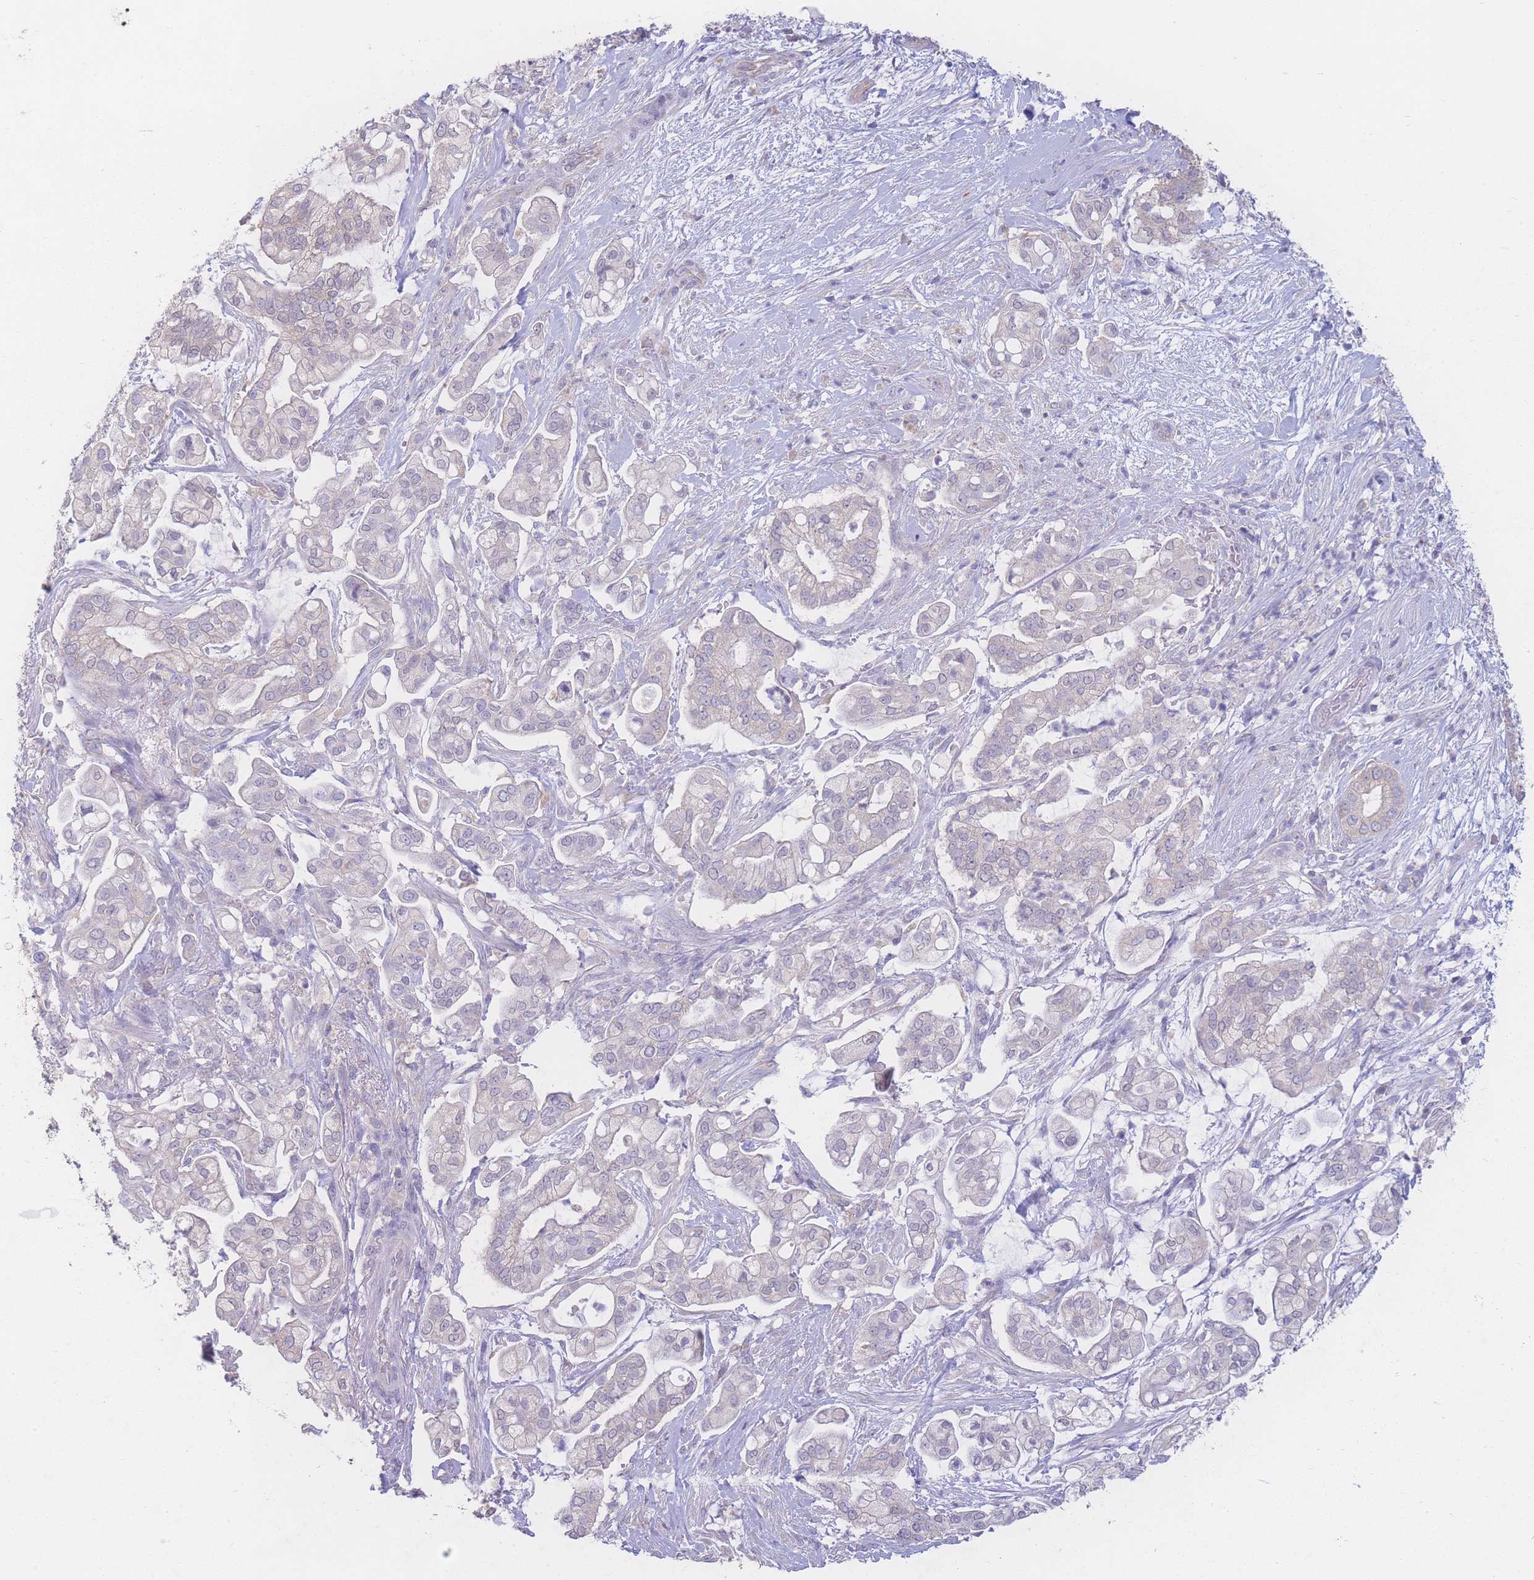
{"staining": {"intensity": "negative", "quantity": "none", "location": "none"}, "tissue": "pancreatic cancer", "cell_type": "Tumor cells", "image_type": "cancer", "snomed": [{"axis": "morphology", "description": "Adenocarcinoma, NOS"}, {"axis": "topography", "description": "Pancreas"}], "caption": "A high-resolution micrograph shows IHC staining of pancreatic adenocarcinoma, which reveals no significant expression in tumor cells. (Brightfield microscopy of DAB (3,3'-diaminobenzidine) immunohistochemistry at high magnification).", "gene": "GIPR", "patient": {"sex": "female", "age": 69}}